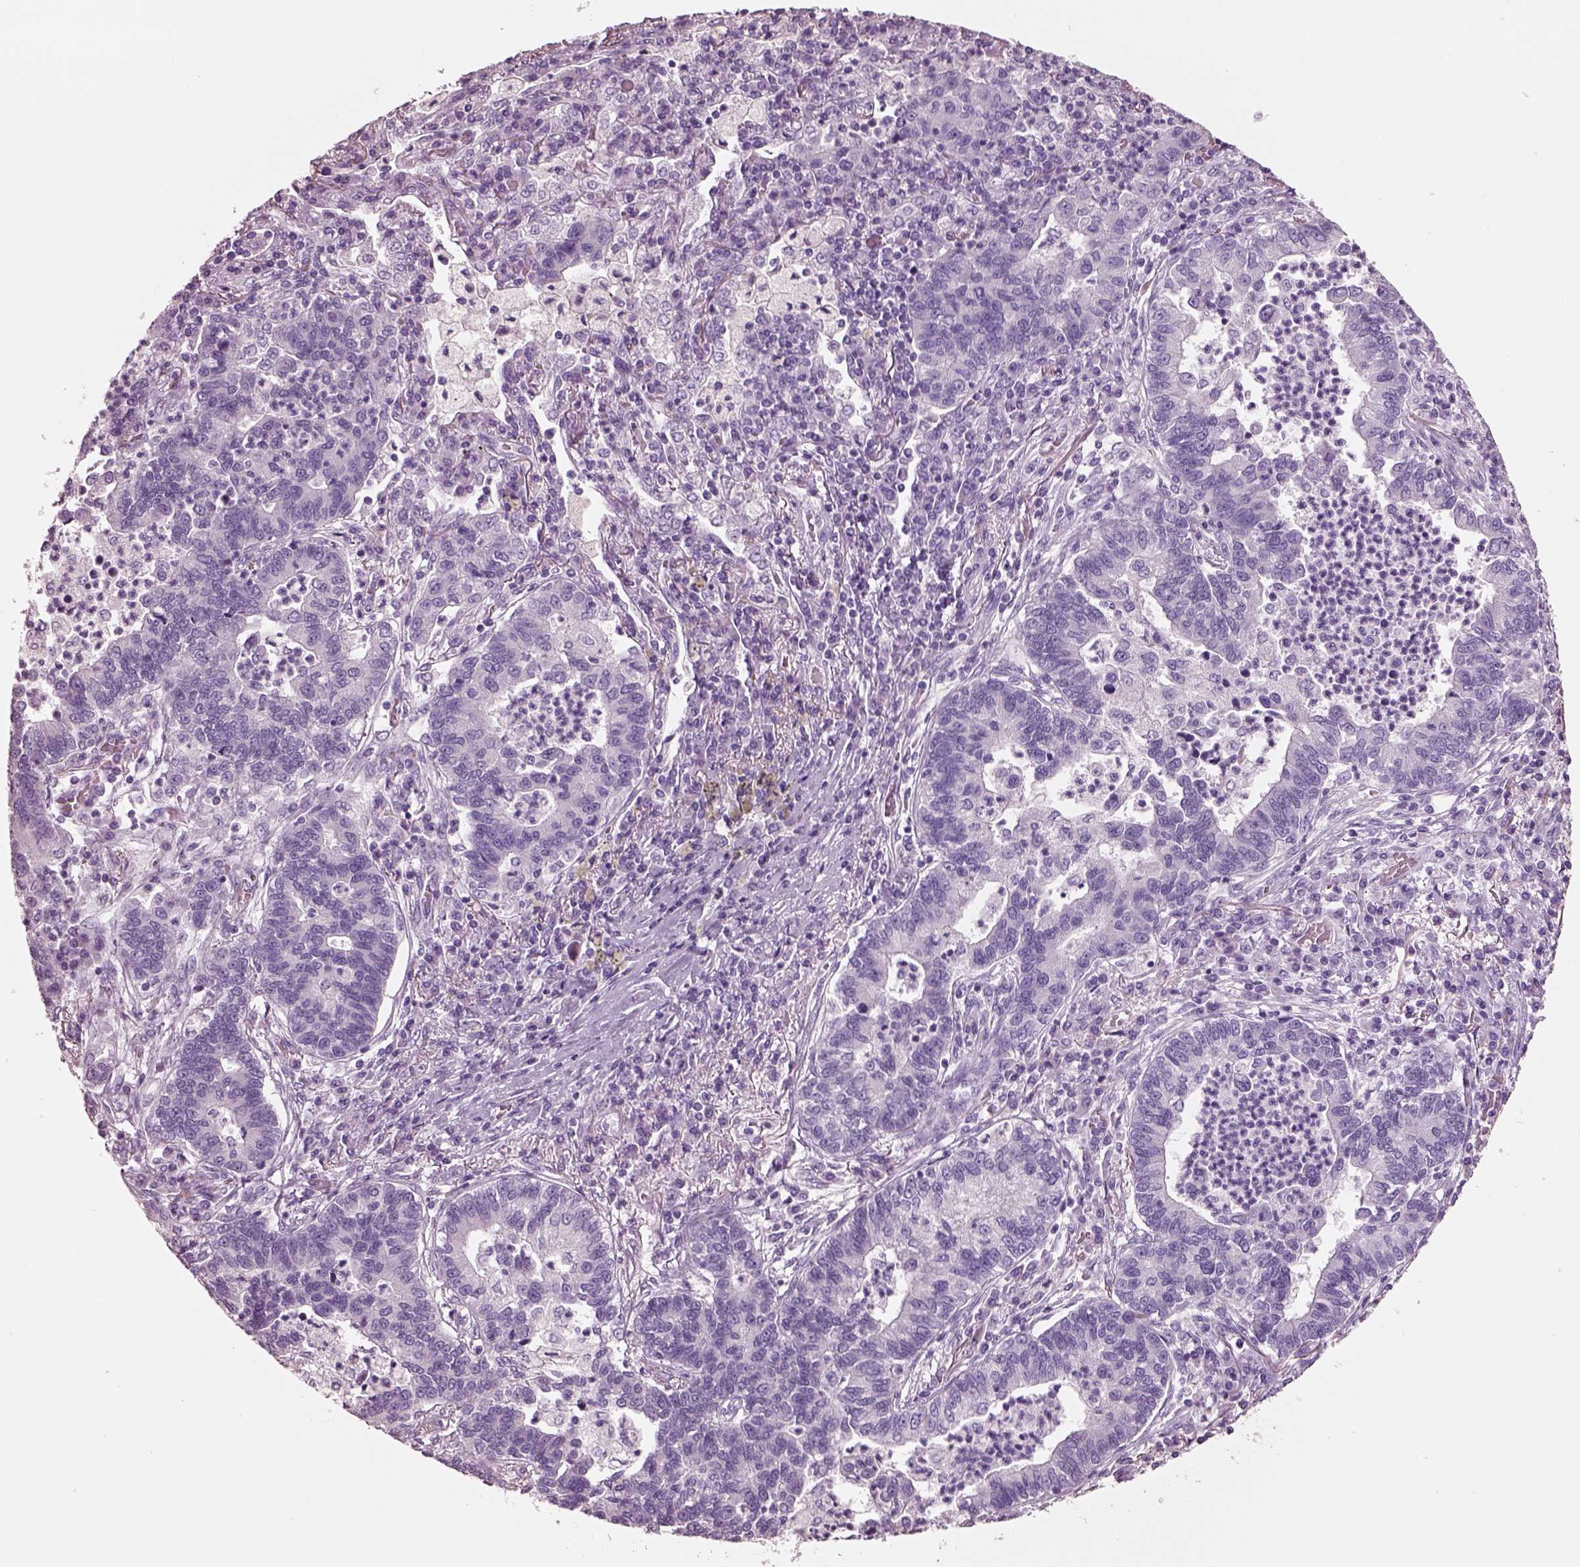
{"staining": {"intensity": "negative", "quantity": "none", "location": "none"}, "tissue": "lung cancer", "cell_type": "Tumor cells", "image_type": "cancer", "snomed": [{"axis": "morphology", "description": "Adenocarcinoma, NOS"}, {"axis": "topography", "description": "Lung"}], "caption": "IHC of lung adenocarcinoma reveals no positivity in tumor cells. (DAB (3,3'-diaminobenzidine) immunohistochemistry (IHC) visualized using brightfield microscopy, high magnification).", "gene": "PNOC", "patient": {"sex": "female", "age": 57}}